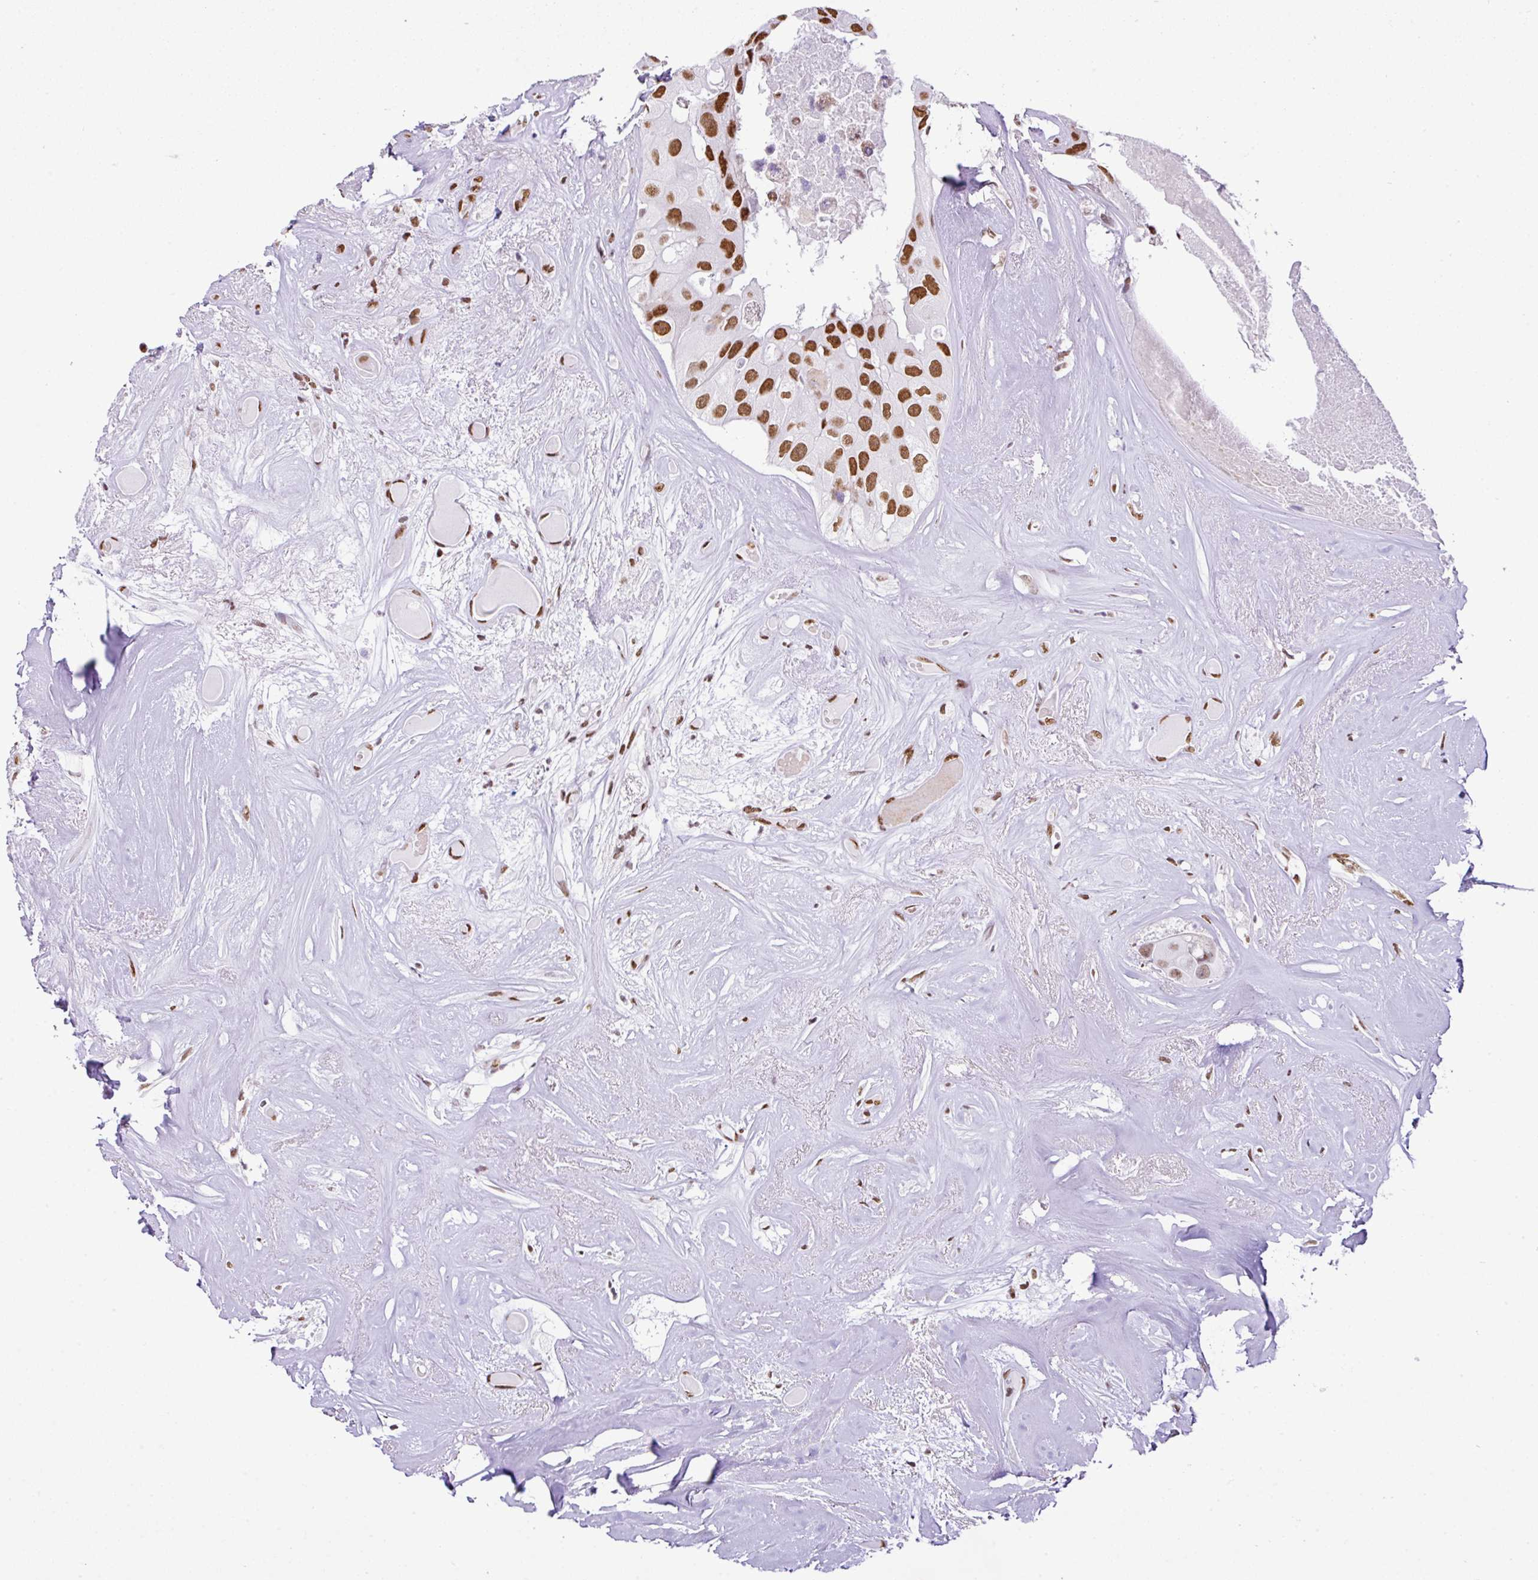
{"staining": {"intensity": "moderate", "quantity": ">75%", "location": "nuclear"}, "tissue": "head and neck cancer", "cell_type": "Tumor cells", "image_type": "cancer", "snomed": [{"axis": "morphology", "description": "Adenocarcinoma, NOS"}, {"axis": "morphology", "description": "Adenocarcinoma, metastatic, NOS"}, {"axis": "topography", "description": "Head-Neck"}], "caption": "Head and neck cancer tissue shows moderate nuclear positivity in approximately >75% of tumor cells Ihc stains the protein in brown and the nuclei are stained blue.", "gene": "RARG", "patient": {"sex": "male", "age": 75}}